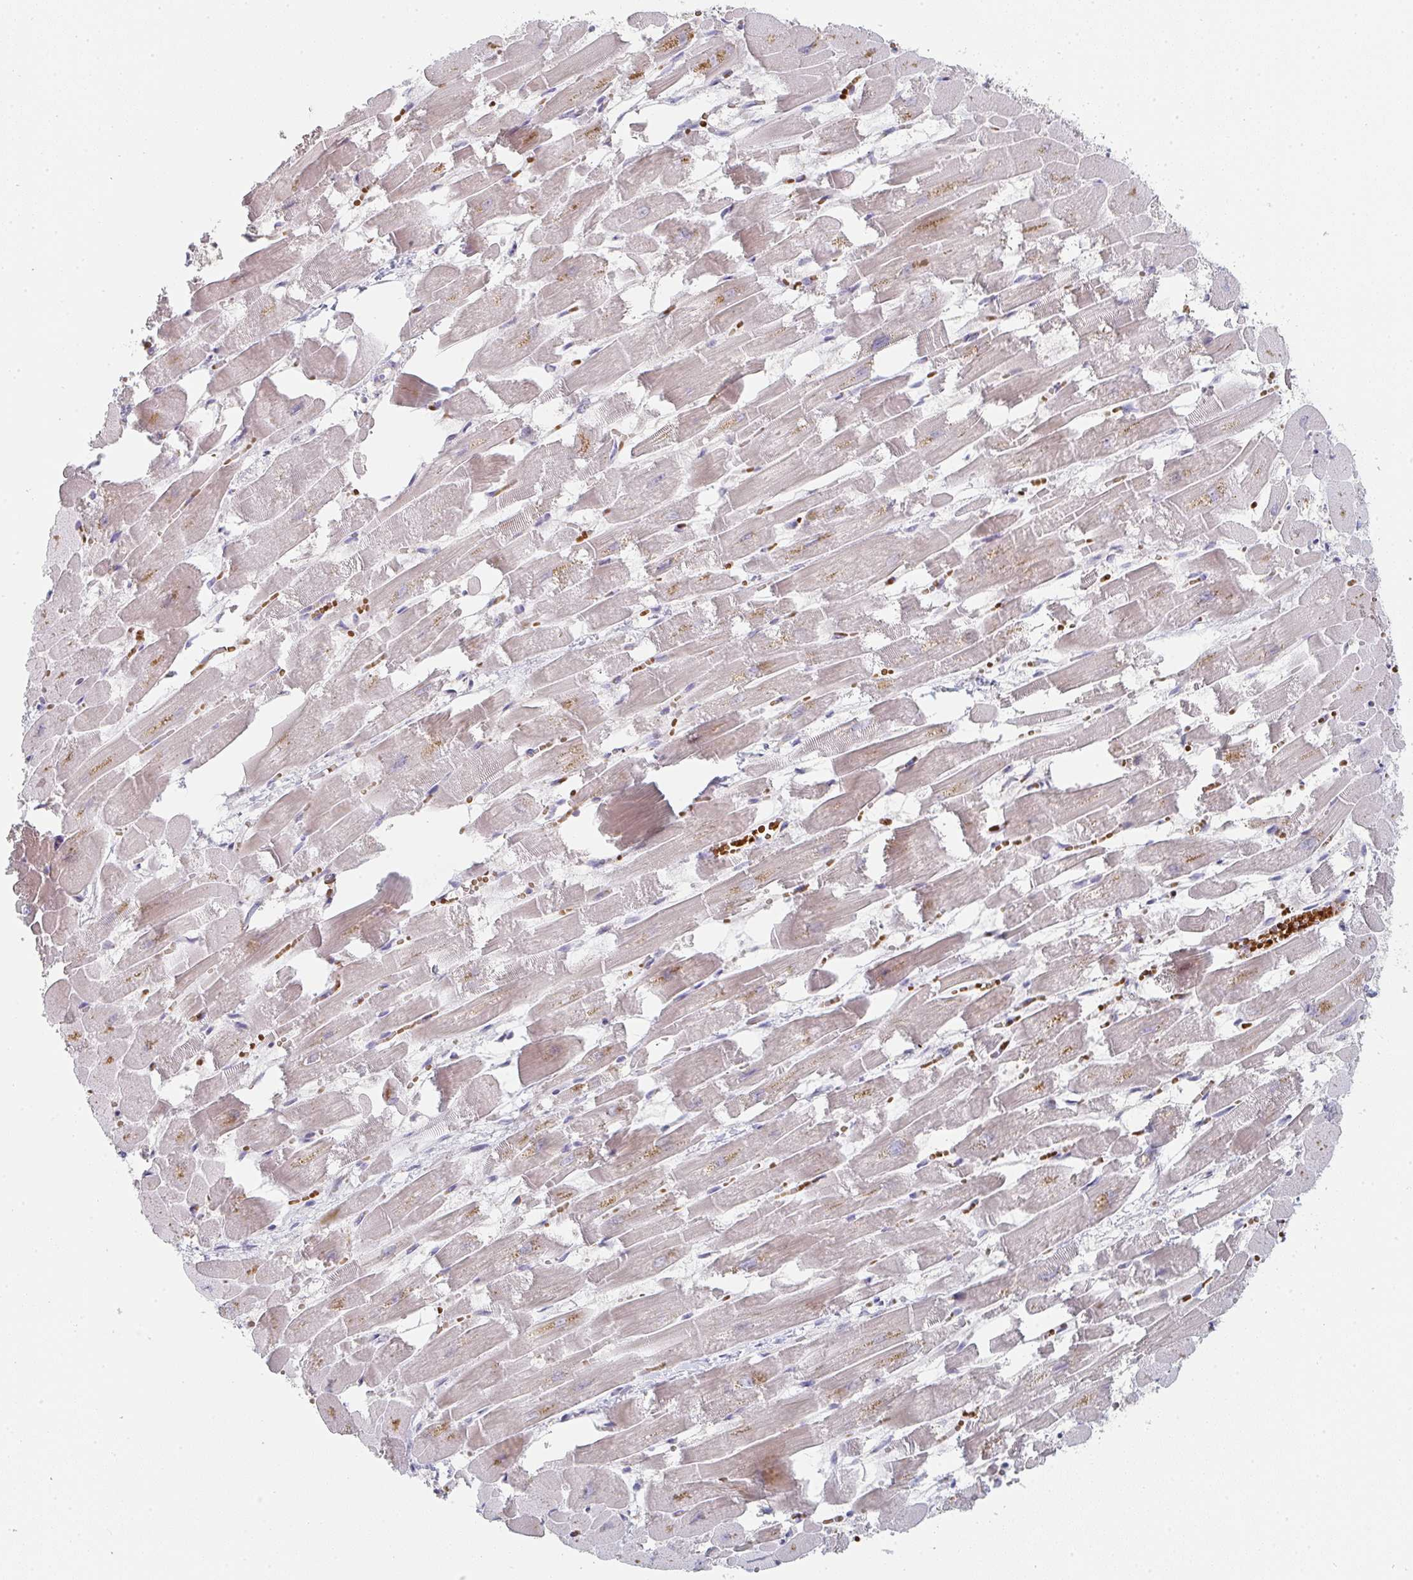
{"staining": {"intensity": "weak", "quantity": ">75%", "location": "cytoplasmic/membranous"}, "tissue": "heart muscle", "cell_type": "Cardiomyocytes", "image_type": "normal", "snomed": [{"axis": "morphology", "description": "Normal tissue, NOS"}, {"axis": "topography", "description": "Heart"}], "caption": "Heart muscle stained for a protein (brown) exhibits weak cytoplasmic/membranous positive expression in approximately >75% of cardiomyocytes.", "gene": "ZNF526", "patient": {"sex": "female", "age": 52}}